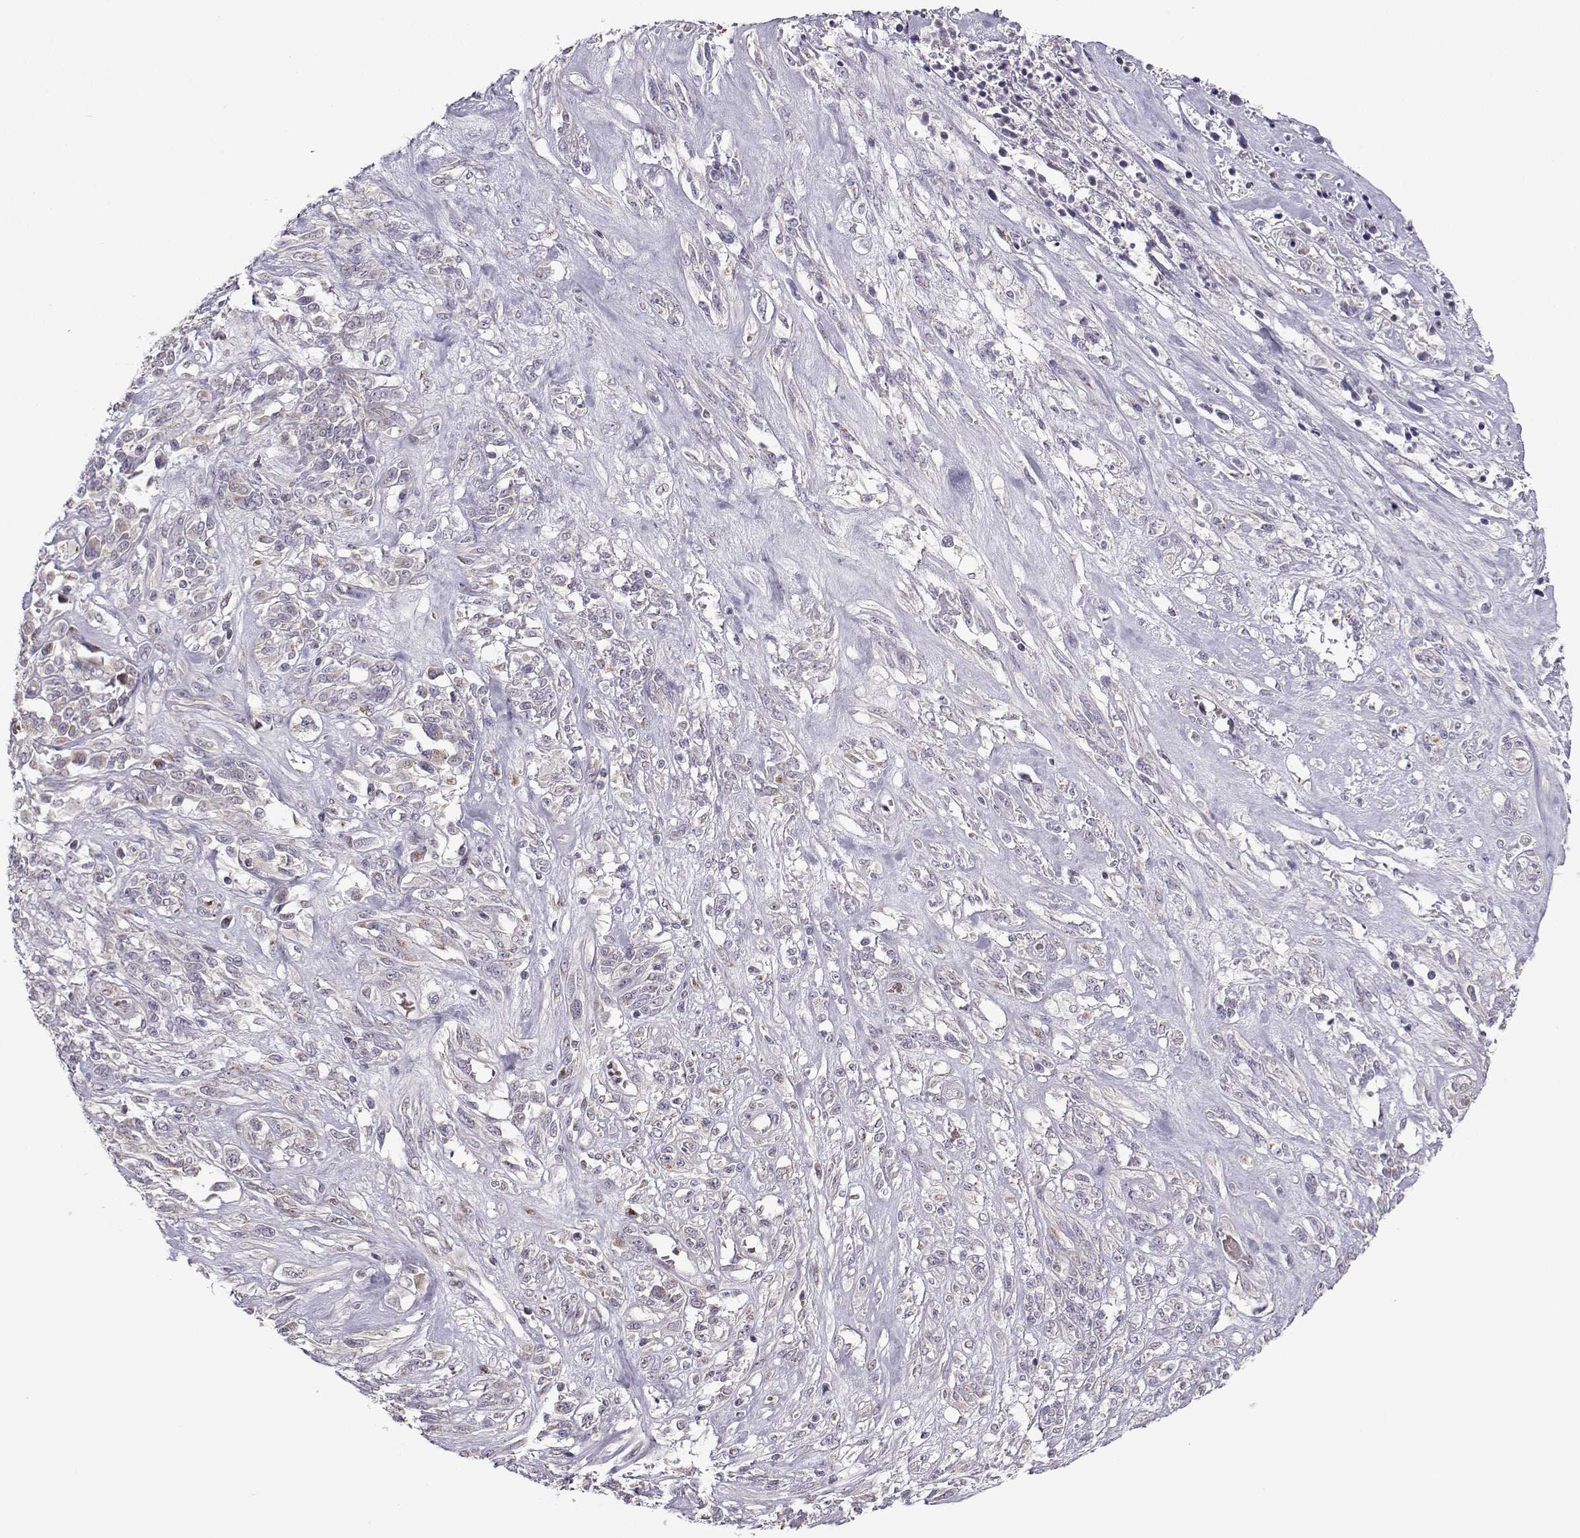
{"staining": {"intensity": "negative", "quantity": "none", "location": "none"}, "tissue": "melanoma", "cell_type": "Tumor cells", "image_type": "cancer", "snomed": [{"axis": "morphology", "description": "Malignant melanoma, NOS"}, {"axis": "topography", "description": "Skin"}], "caption": "Melanoma was stained to show a protein in brown. There is no significant positivity in tumor cells. (Brightfield microscopy of DAB (3,3'-diaminobenzidine) immunohistochemistry at high magnification).", "gene": "SLC4A5", "patient": {"sex": "female", "age": 91}}